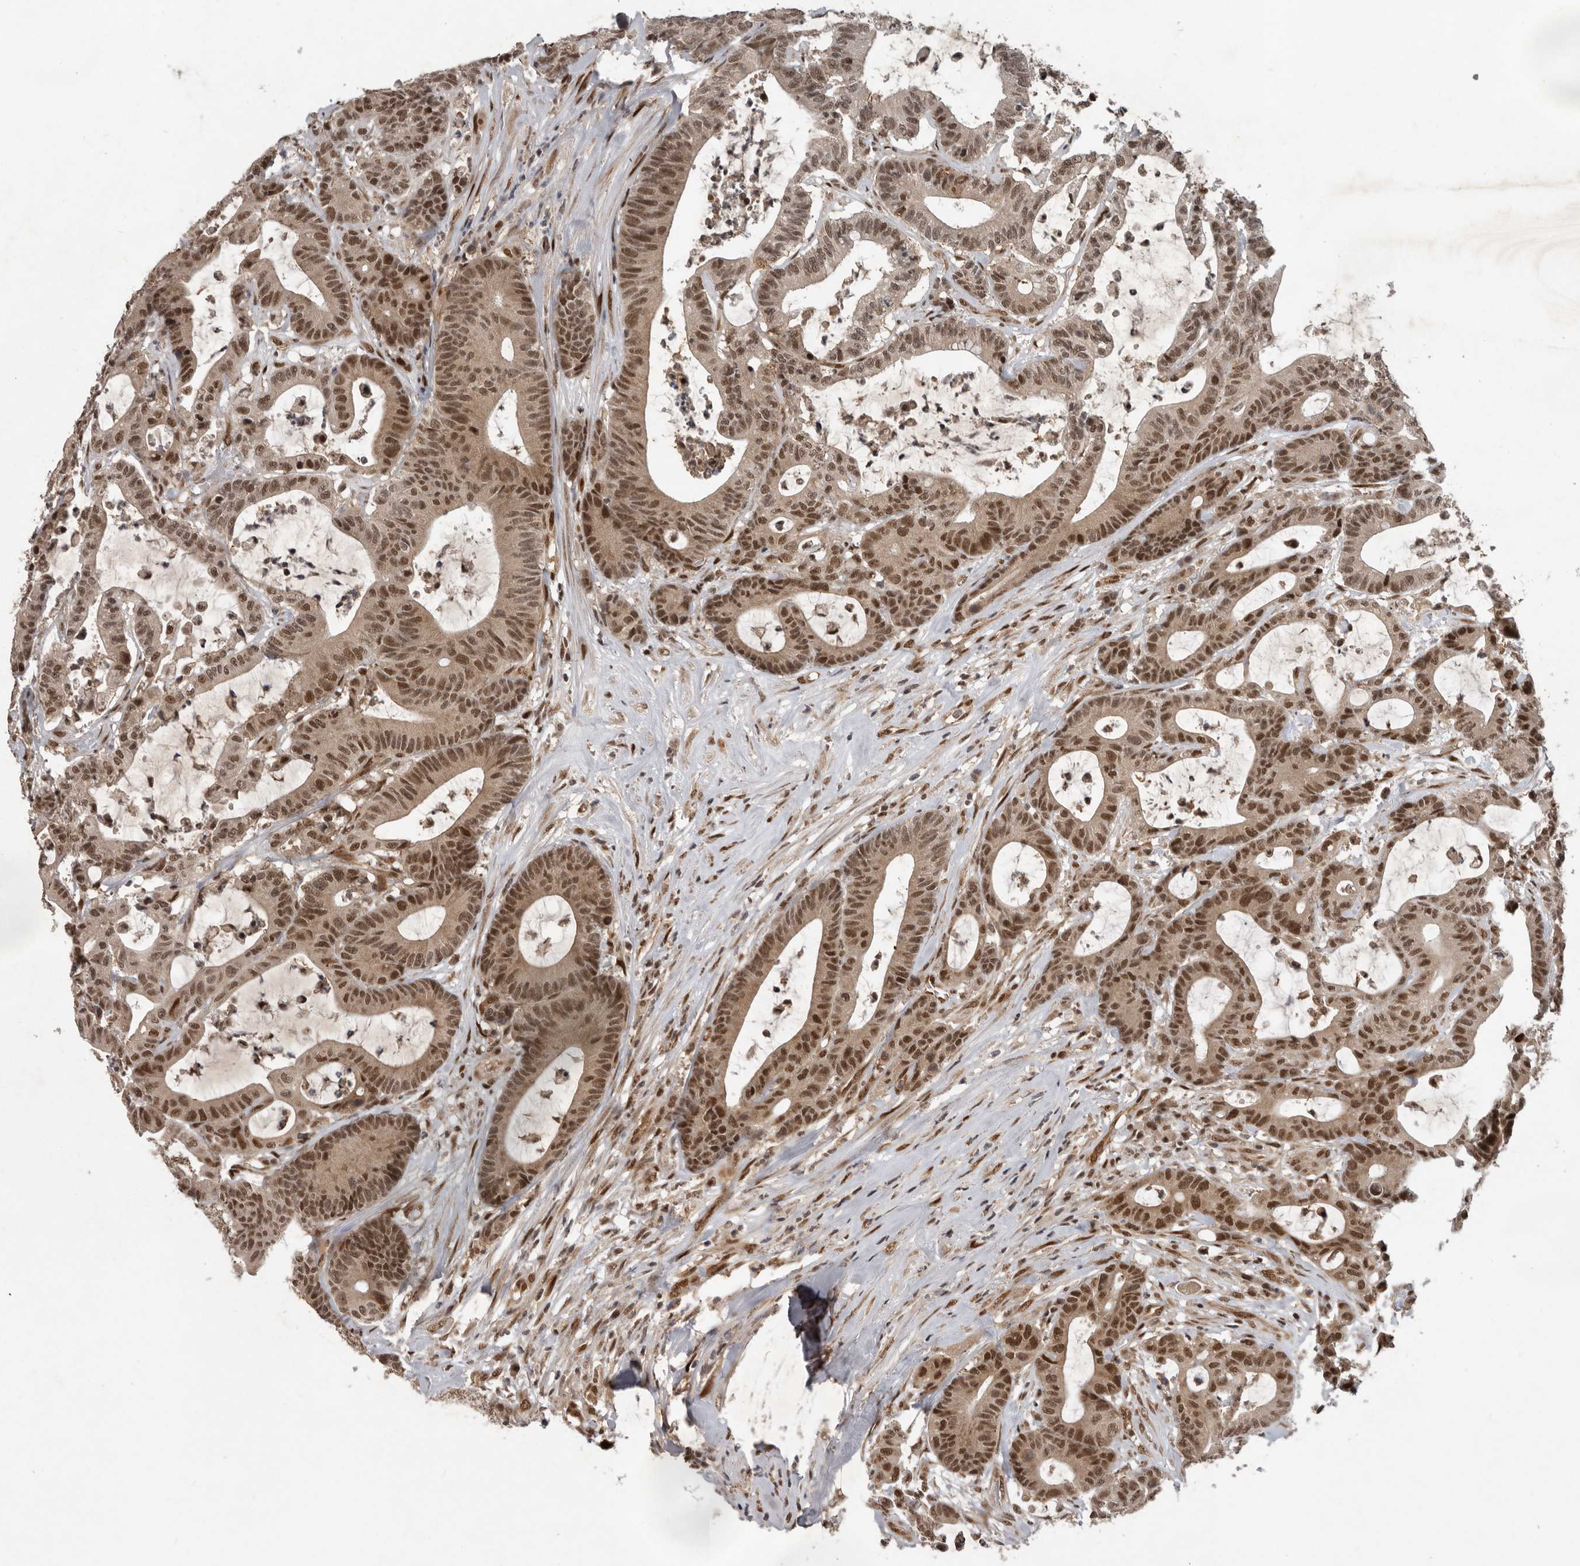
{"staining": {"intensity": "moderate", "quantity": ">75%", "location": "cytoplasmic/membranous,nuclear"}, "tissue": "colorectal cancer", "cell_type": "Tumor cells", "image_type": "cancer", "snomed": [{"axis": "morphology", "description": "Adenocarcinoma, NOS"}, {"axis": "topography", "description": "Colon"}], "caption": "This is a micrograph of immunohistochemistry staining of colorectal cancer (adenocarcinoma), which shows moderate staining in the cytoplasmic/membranous and nuclear of tumor cells.", "gene": "CDC27", "patient": {"sex": "female", "age": 84}}